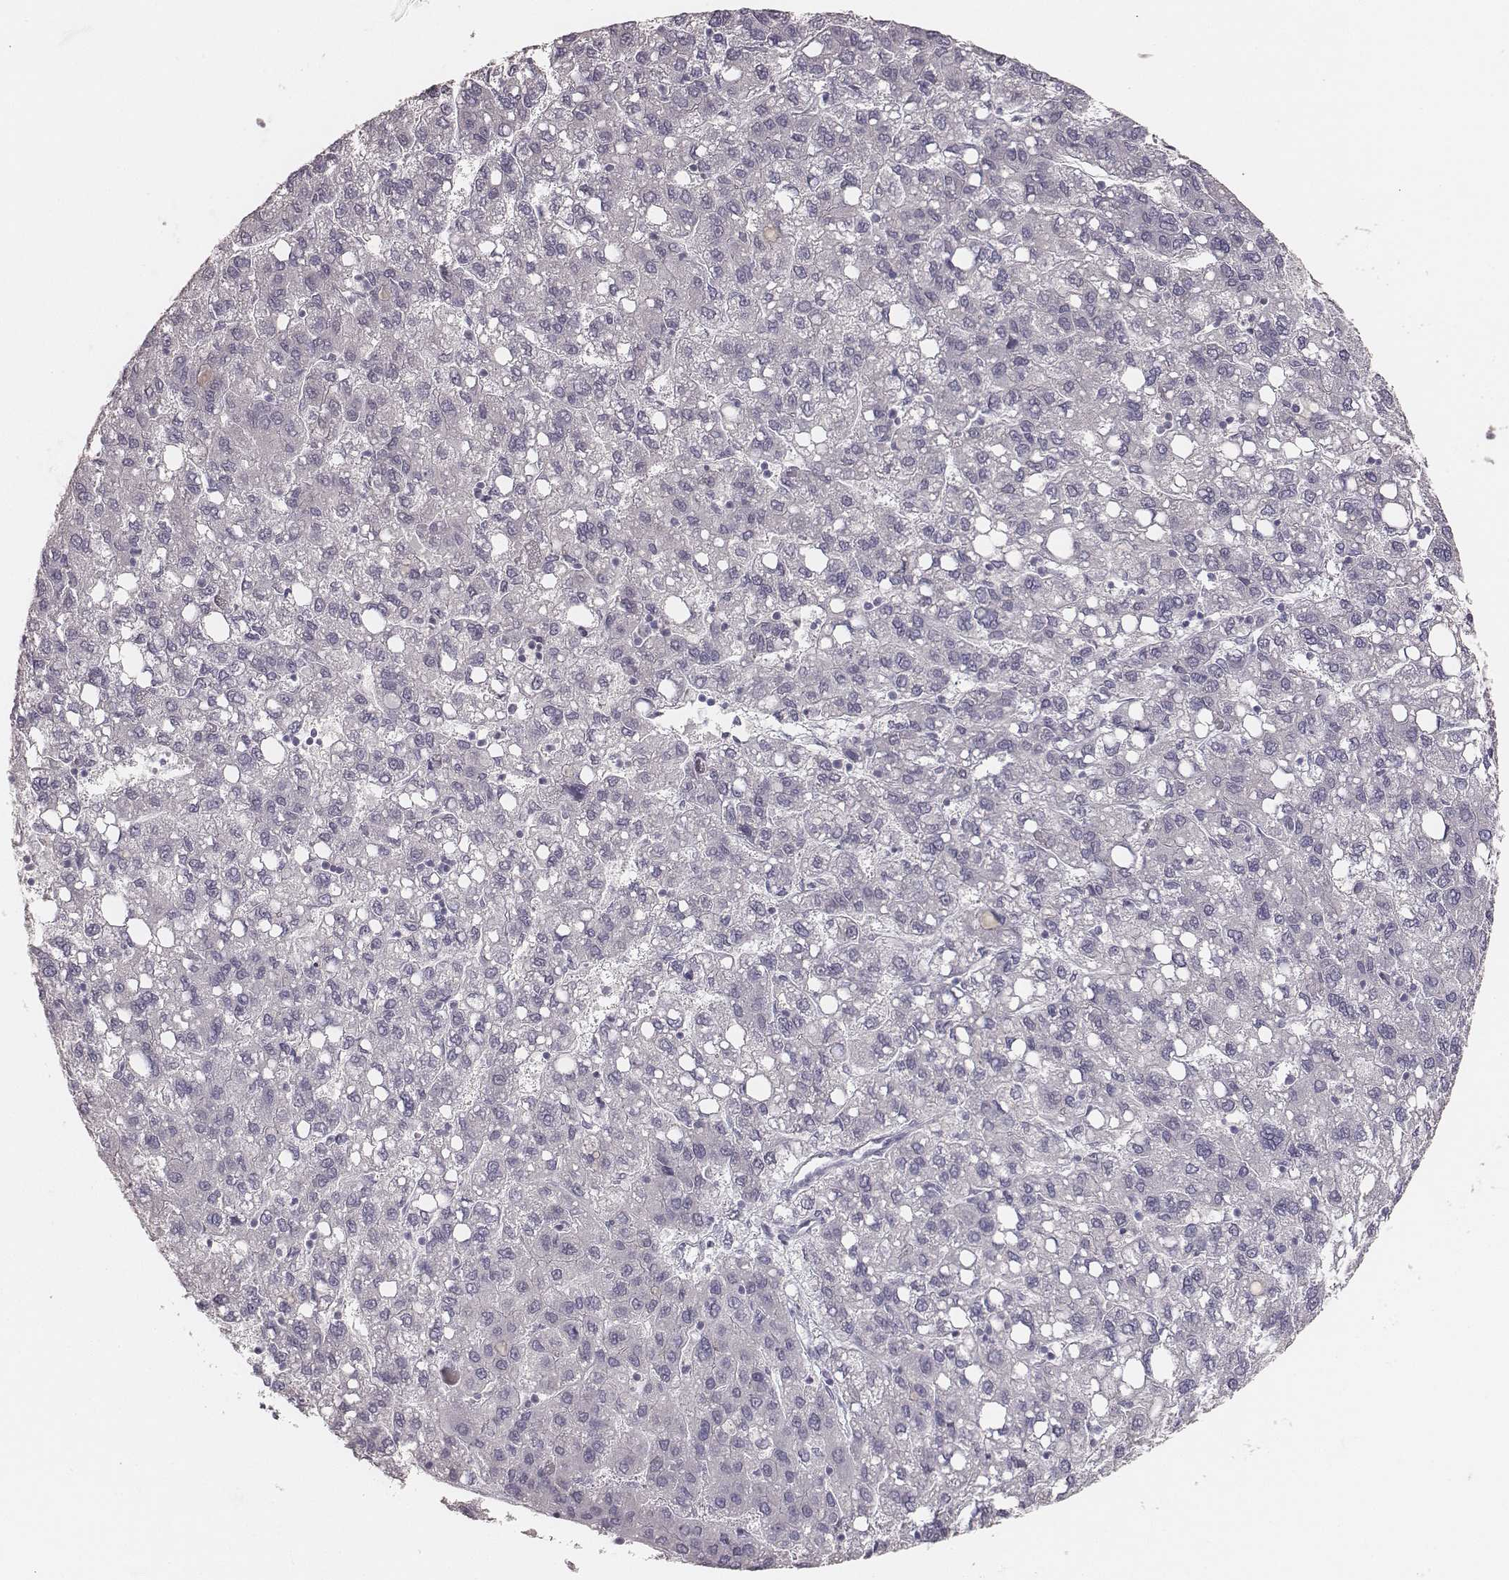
{"staining": {"intensity": "negative", "quantity": "none", "location": "none"}, "tissue": "liver cancer", "cell_type": "Tumor cells", "image_type": "cancer", "snomed": [{"axis": "morphology", "description": "Carcinoma, Hepatocellular, NOS"}, {"axis": "topography", "description": "Liver"}], "caption": "IHC of human liver cancer exhibits no staining in tumor cells.", "gene": "MYH6", "patient": {"sex": "female", "age": 82}}